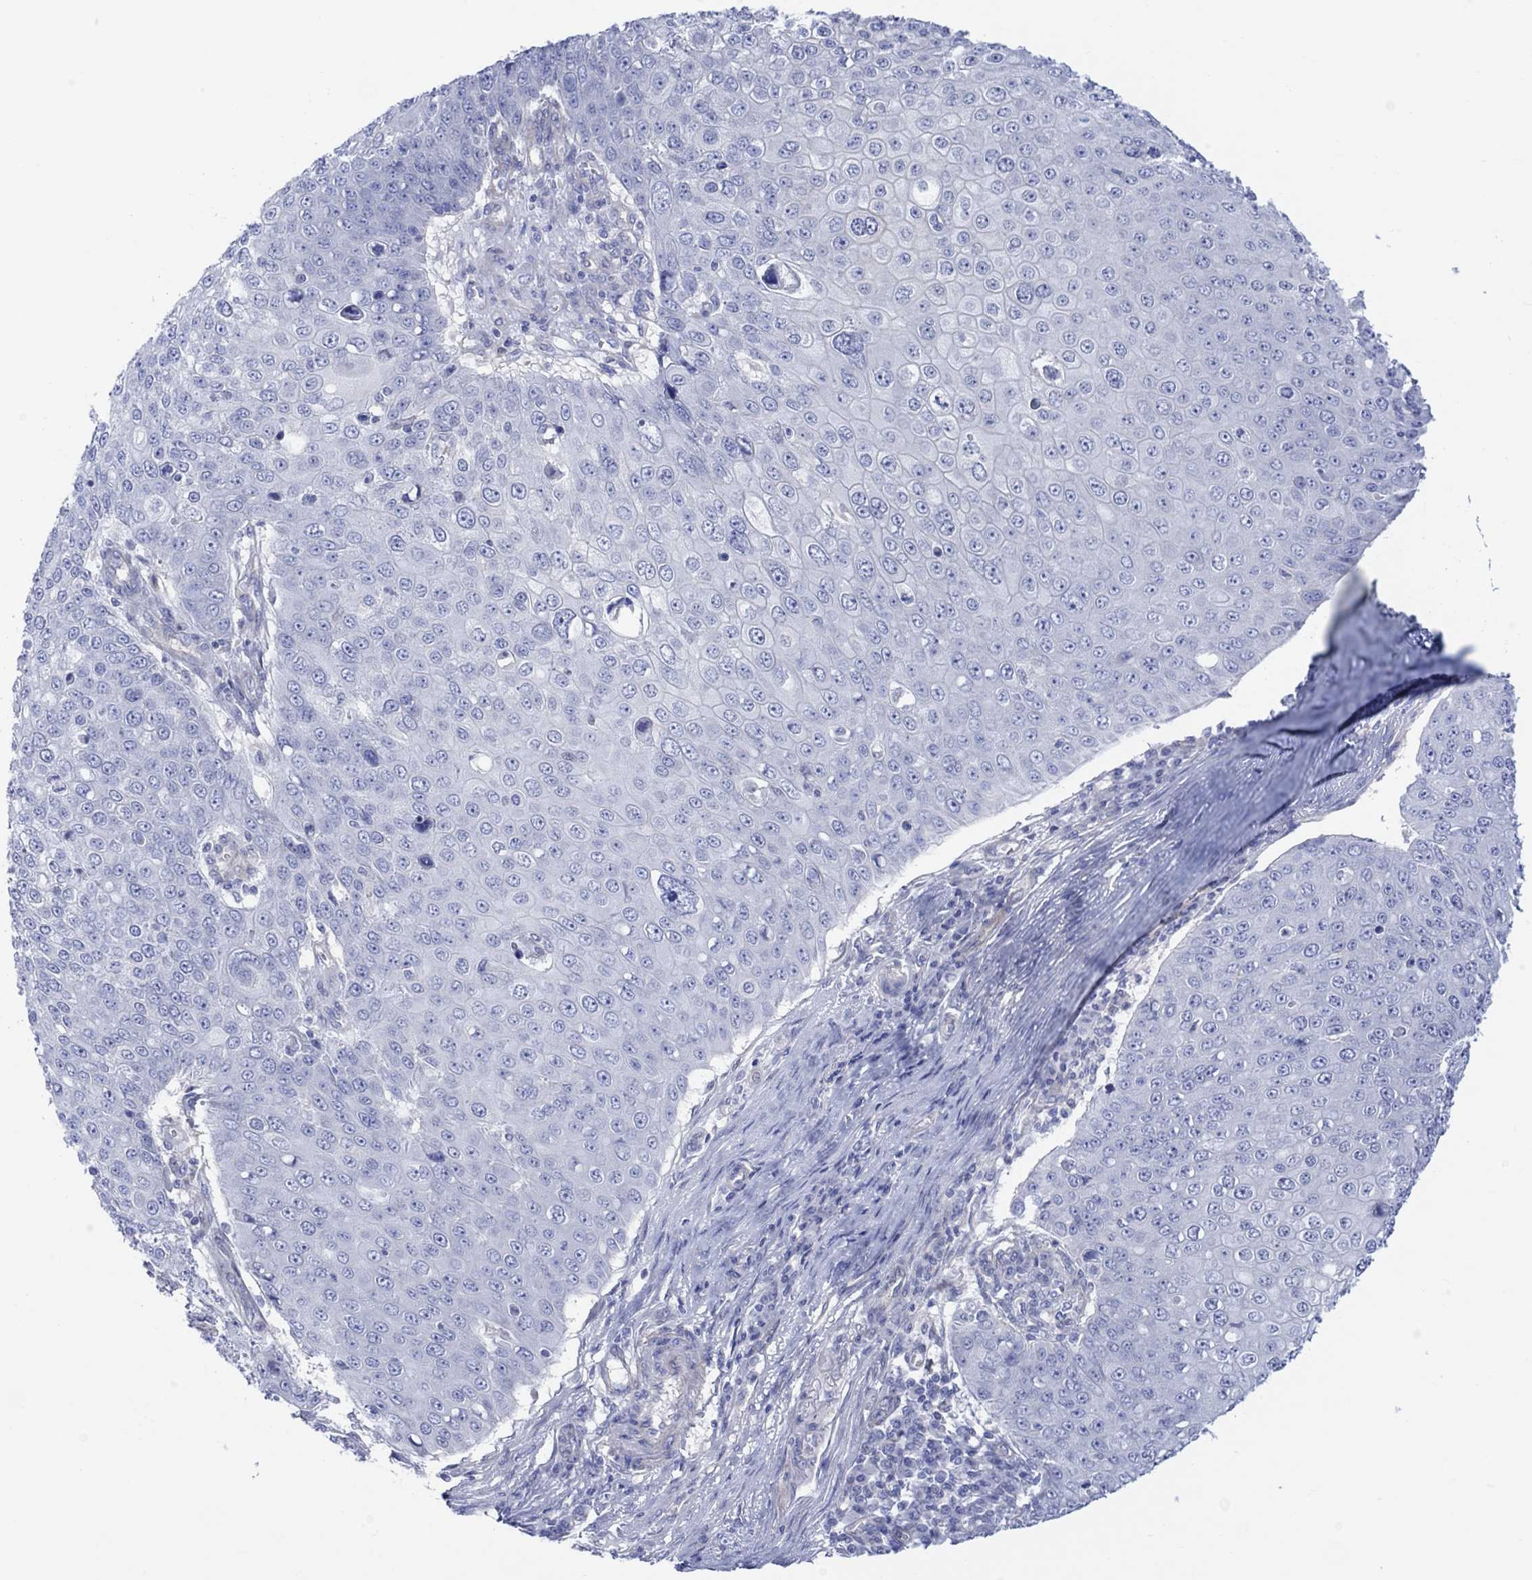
{"staining": {"intensity": "negative", "quantity": "none", "location": "none"}, "tissue": "skin cancer", "cell_type": "Tumor cells", "image_type": "cancer", "snomed": [{"axis": "morphology", "description": "Squamous cell carcinoma, NOS"}, {"axis": "topography", "description": "Skin"}], "caption": "The micrograph demonstrates no significant positivity in tumor cells of skin squamous cell carcinoma.", "gene": "TLDC2", "patient": {"sex": "male", "age": 71}}